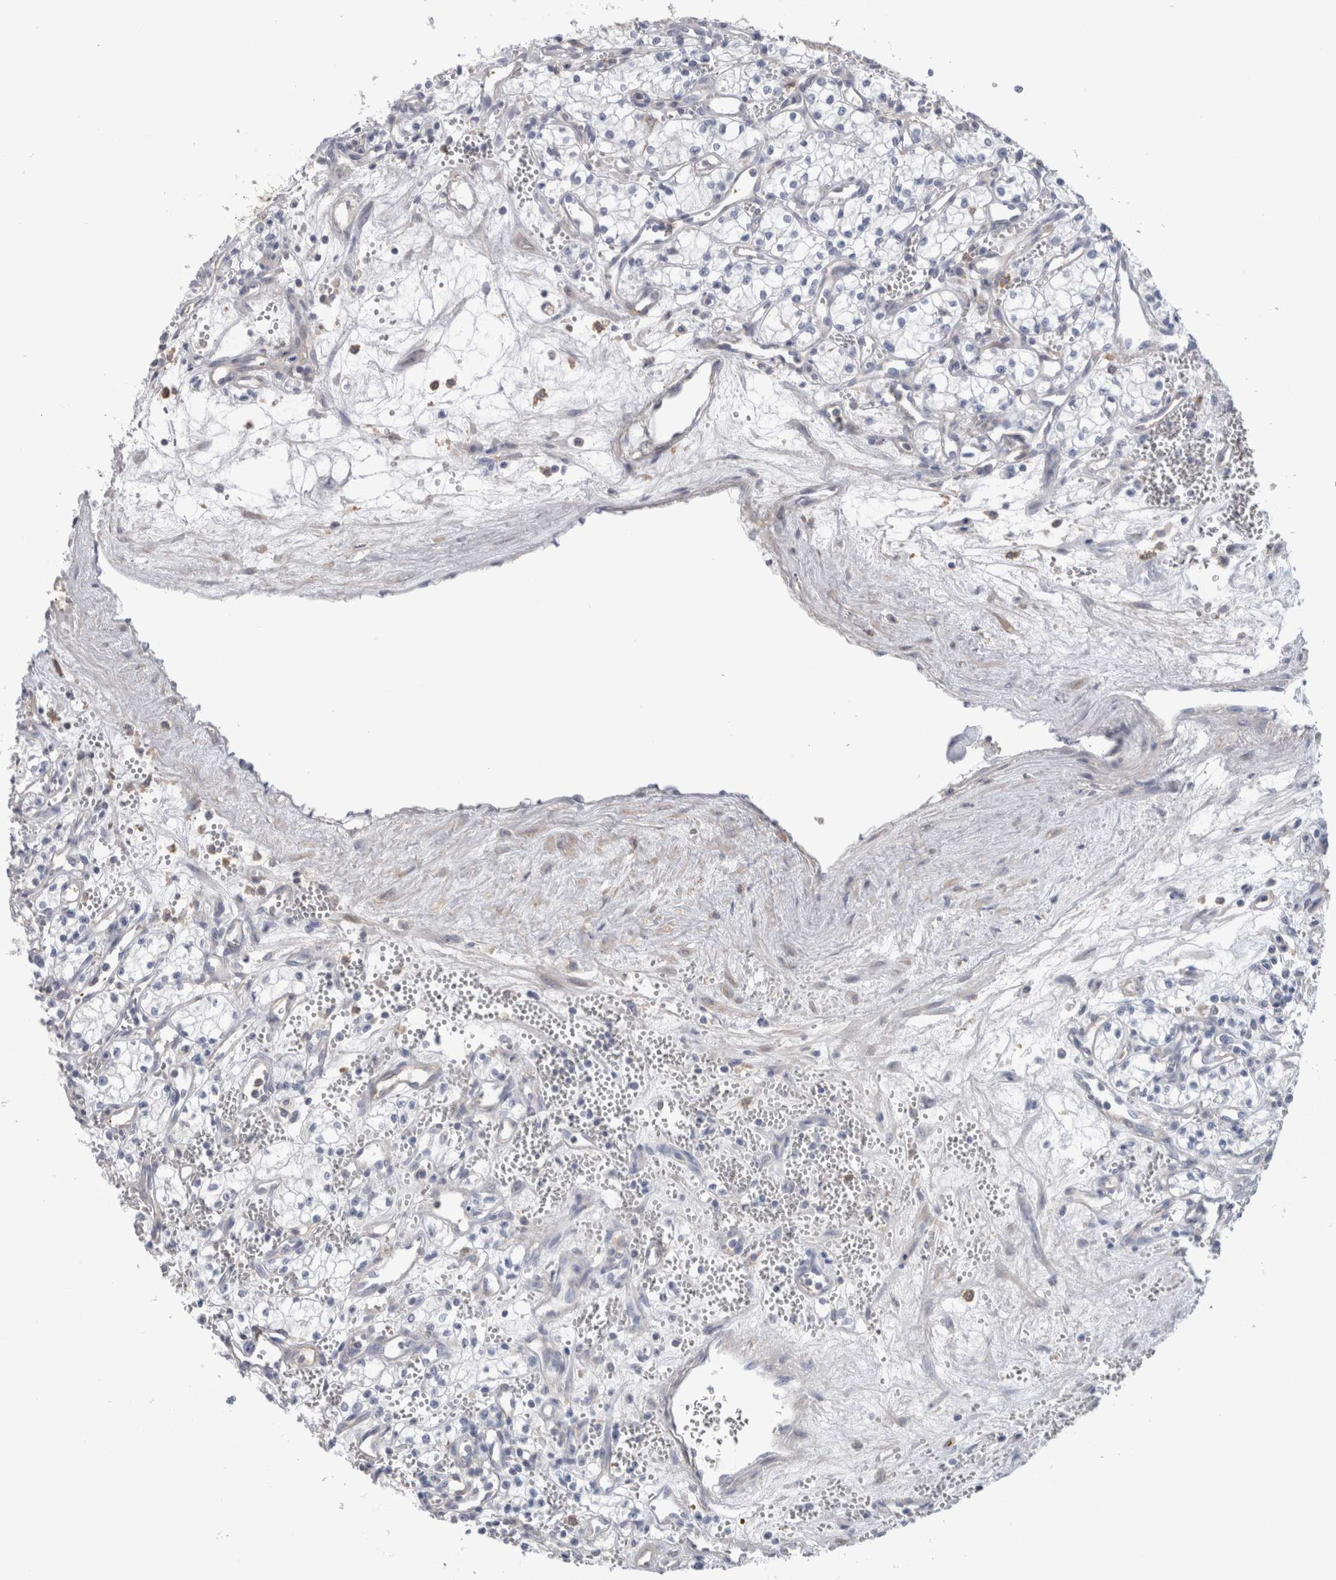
{"staining": {"intensity": "negative", "quantity": "none", "location": "none"}, "tissue": "renal cancer", "cell_type": "Tumor cells", "image_type": "cancer", "snomed": [{"axis": "morphology", "description": "Adenocarcinoma, NOS"}, {"axis": "topography", "description": "Kidney"}], "caption": "This image is of renal adenocarcinoma stained with IHC to label a protein in brown with the nuclei are counter-stained blue. There is no positivity in tumor cells. (Brightfield microscopy of DAB immunohistochemistry at high magnification).", "gene": "SCRN1", "patient": {"sex": "male", "age": 59}}